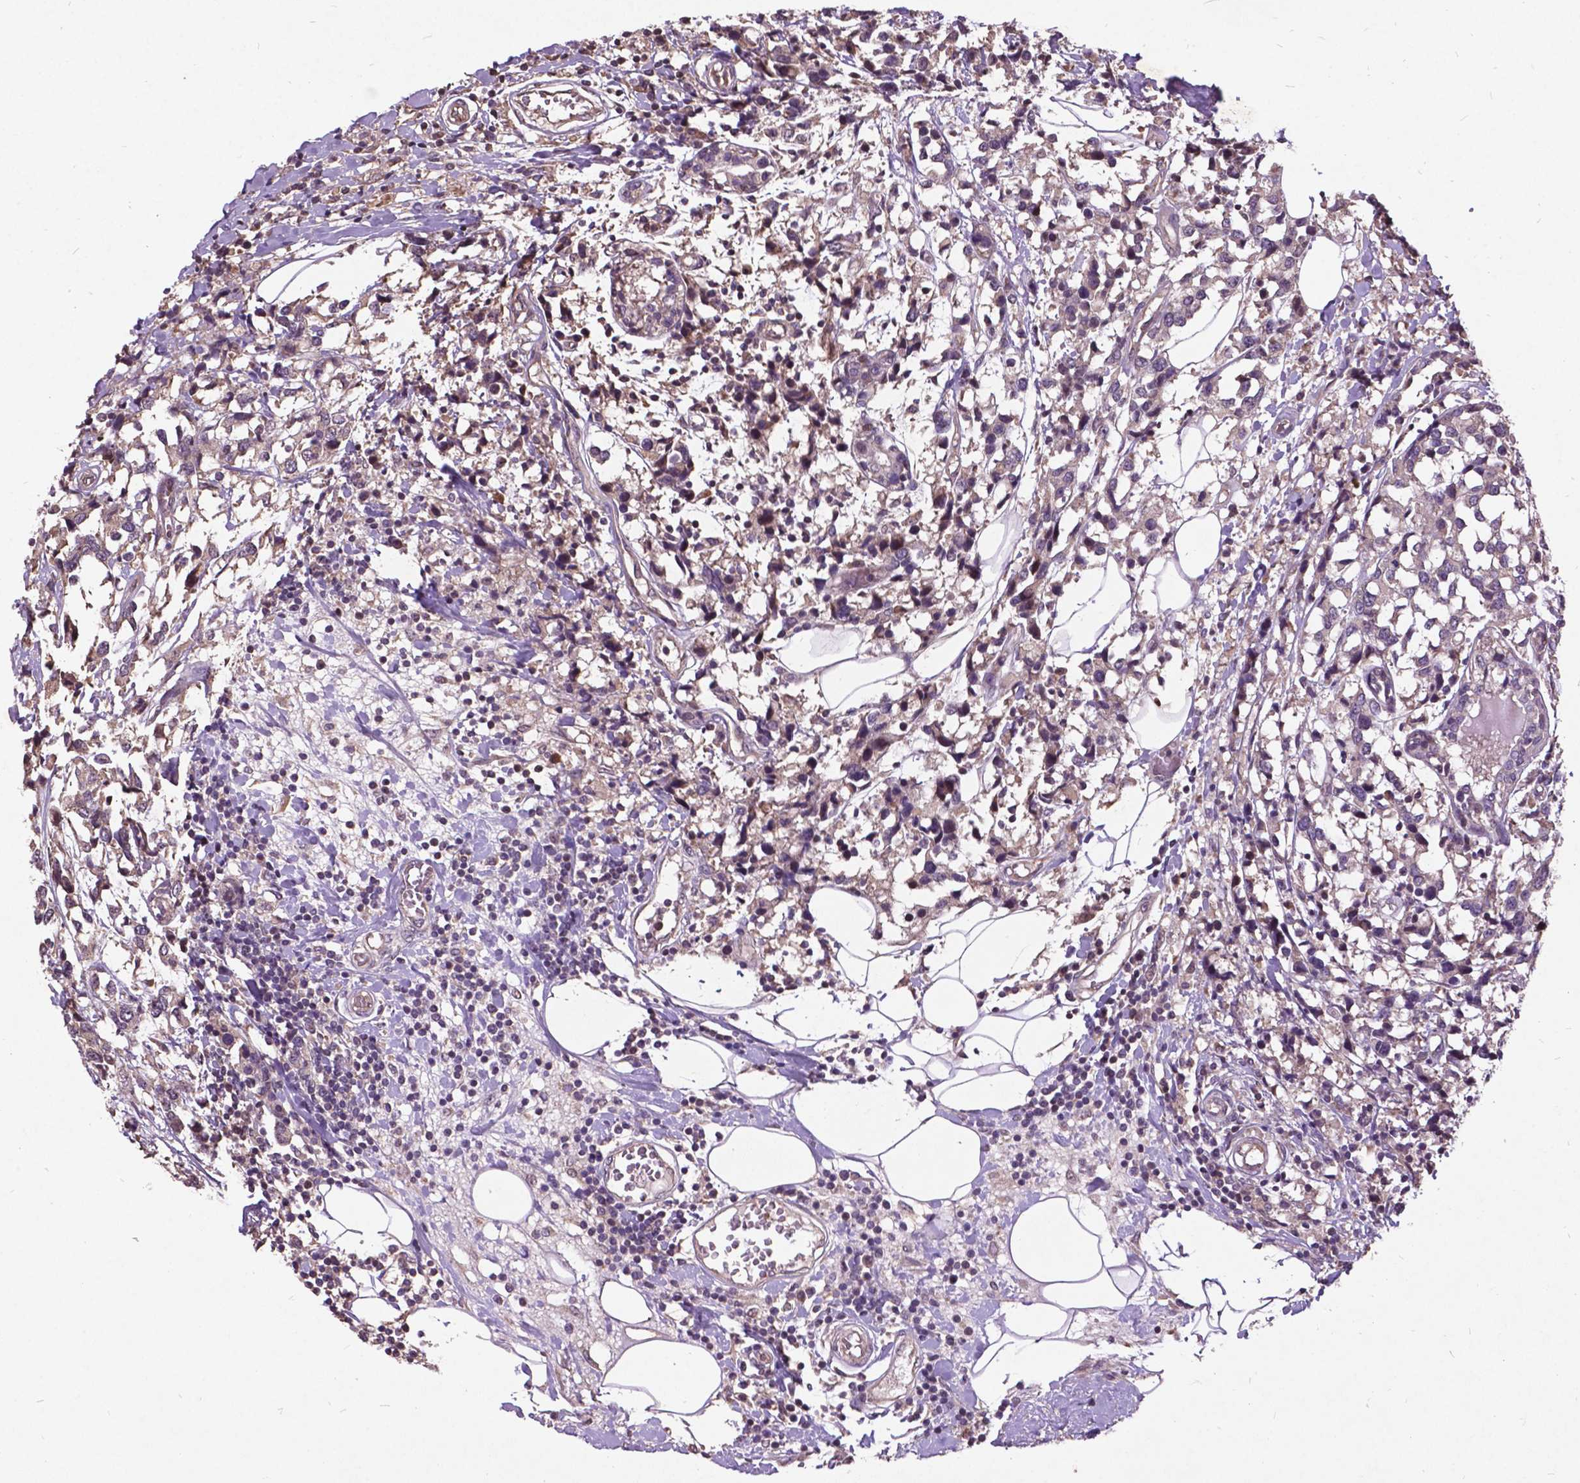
{"staining": {"intensity": "negative", "quantity": "none", "location": "none"}, "tissue": "breast cancer", "cell_type": "Tumor cells", "image_type": "cancer", "snomed": [{"axis": "morphology", "description": "Lobular carcinoma"}, {"axis": "topography", "description": "Breast"}], "caption": "The photomicrograph displays no staining of tumor cells in breast cancer (lobular carcinoma).", "gene": "AP1S3", "patient": {"sex": "female", "age": 59}}